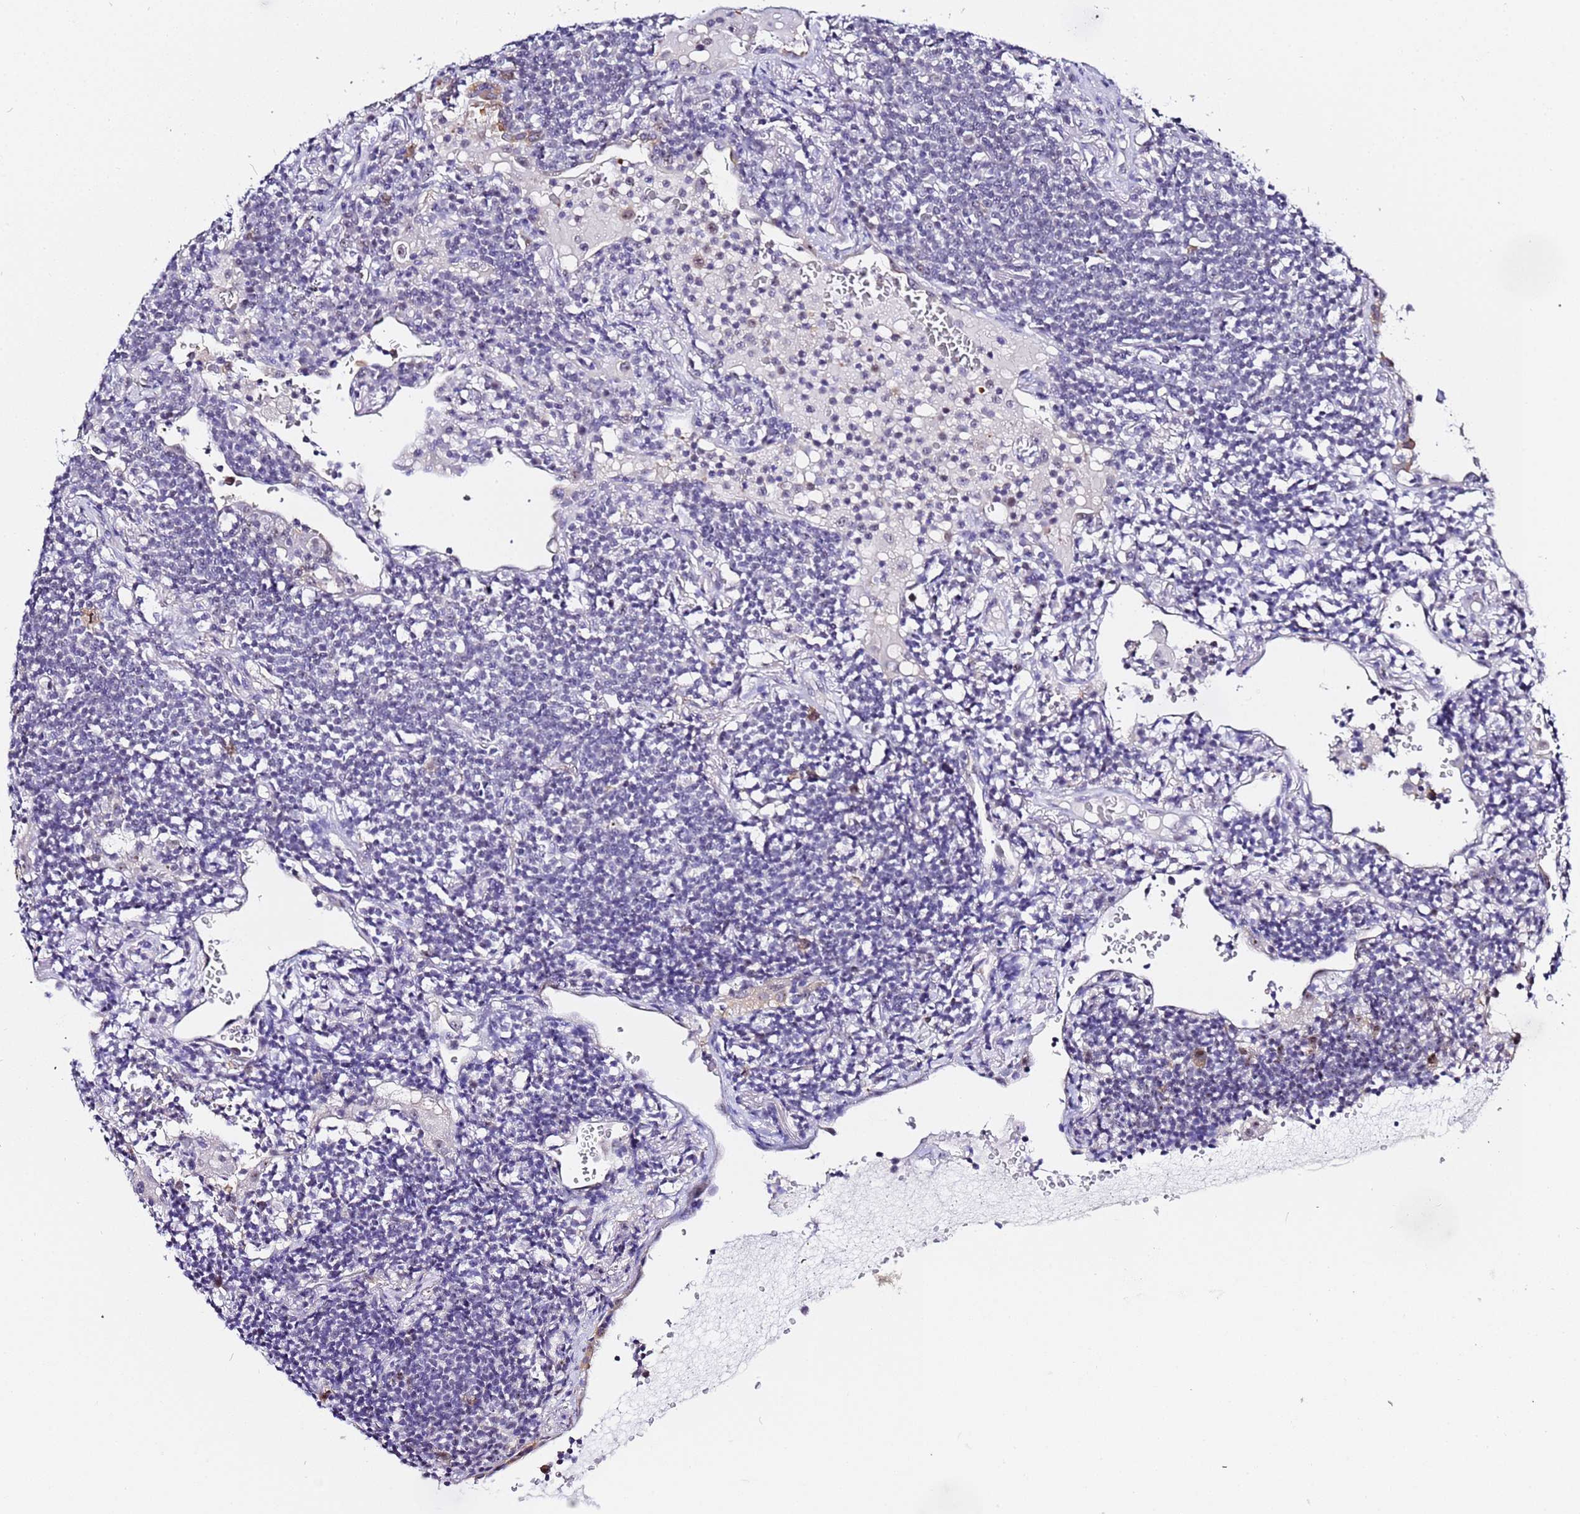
{"staining": {"intensity": "negative", "quantity": "none", "location": "none"}, "tissue": "lymphoma", "cell_type": "Tumor cells", "image_type": "cancer", "snomed": [{"axis": "morphology", "description": "Malignant lymphoma, non-Hodgkin's type, Low grade"}, {"axis": "topography", "description": "Lung"}], "caption": "A micrograph of human malignant lymphoma, non-Hodgkin's type (low-grade) is negative for staining in tumor cells.", "gene": "ACTL6B", "patient": {"sex": "female", "age": 71}}